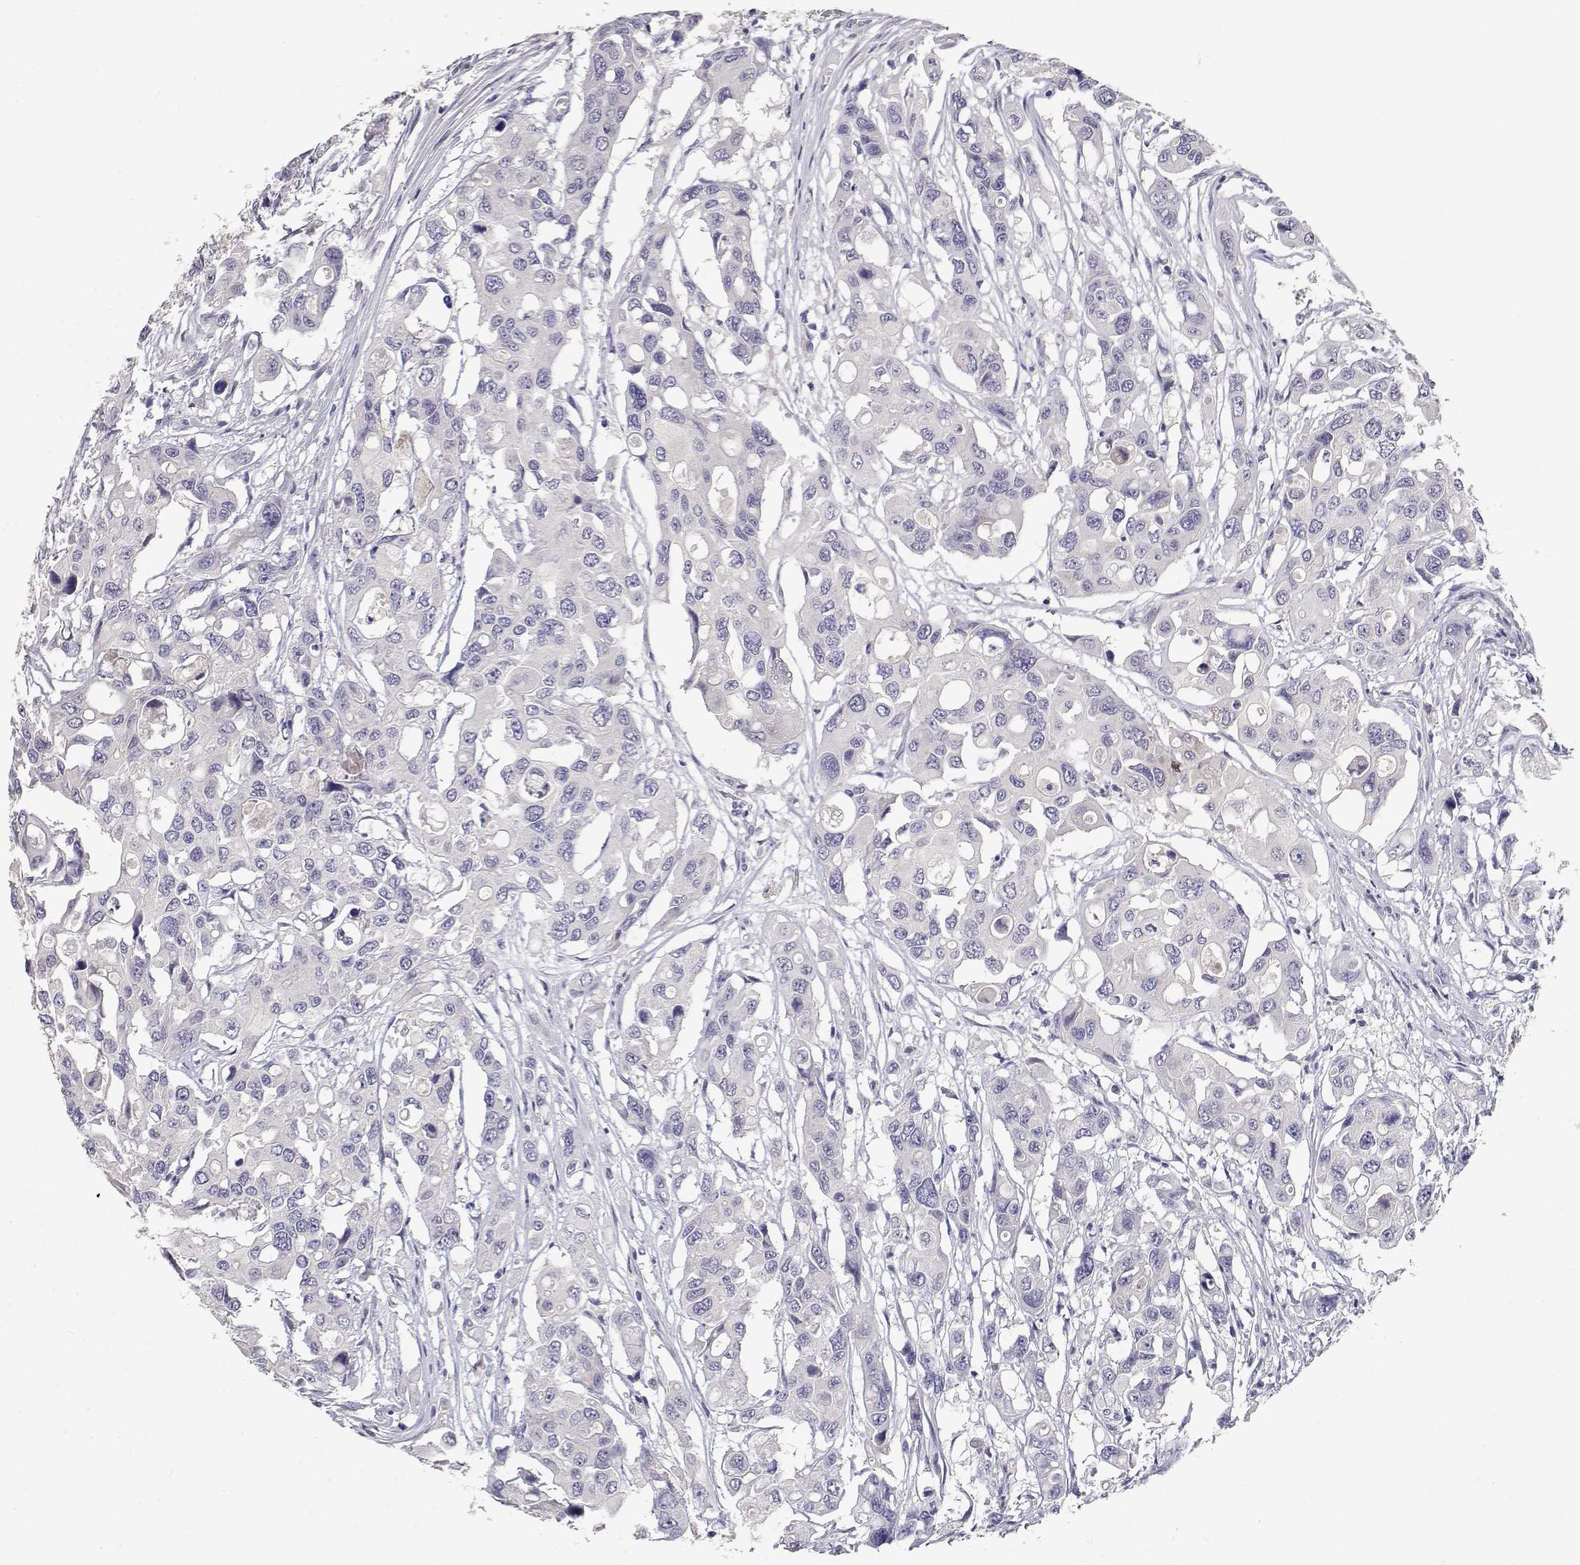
{"staining": {"intensity": "negative", "quantity": "none", "location": "none"}, "tissue": "colorectal cancer", "cell_type": "Tumor cells", "image_type": "cancer", "snomed": [{"axis": "morphology", "description": "Adenocarcinoma, NOS"}, {"axis": "topography", "description": "Colon"}], "caption": "High magnification brightfield microscopy of colorectal cancer (adenocarcinoma) stained with DAB (brown) and counterstained with hematoxylin (blue): tumor cells show no significant positivity. (DAB (3,3'-diaminobenzidine) immunohistochemistry, high magnification).", "gene": "ADA", "patient": {"sex": "male", "age": 77}}